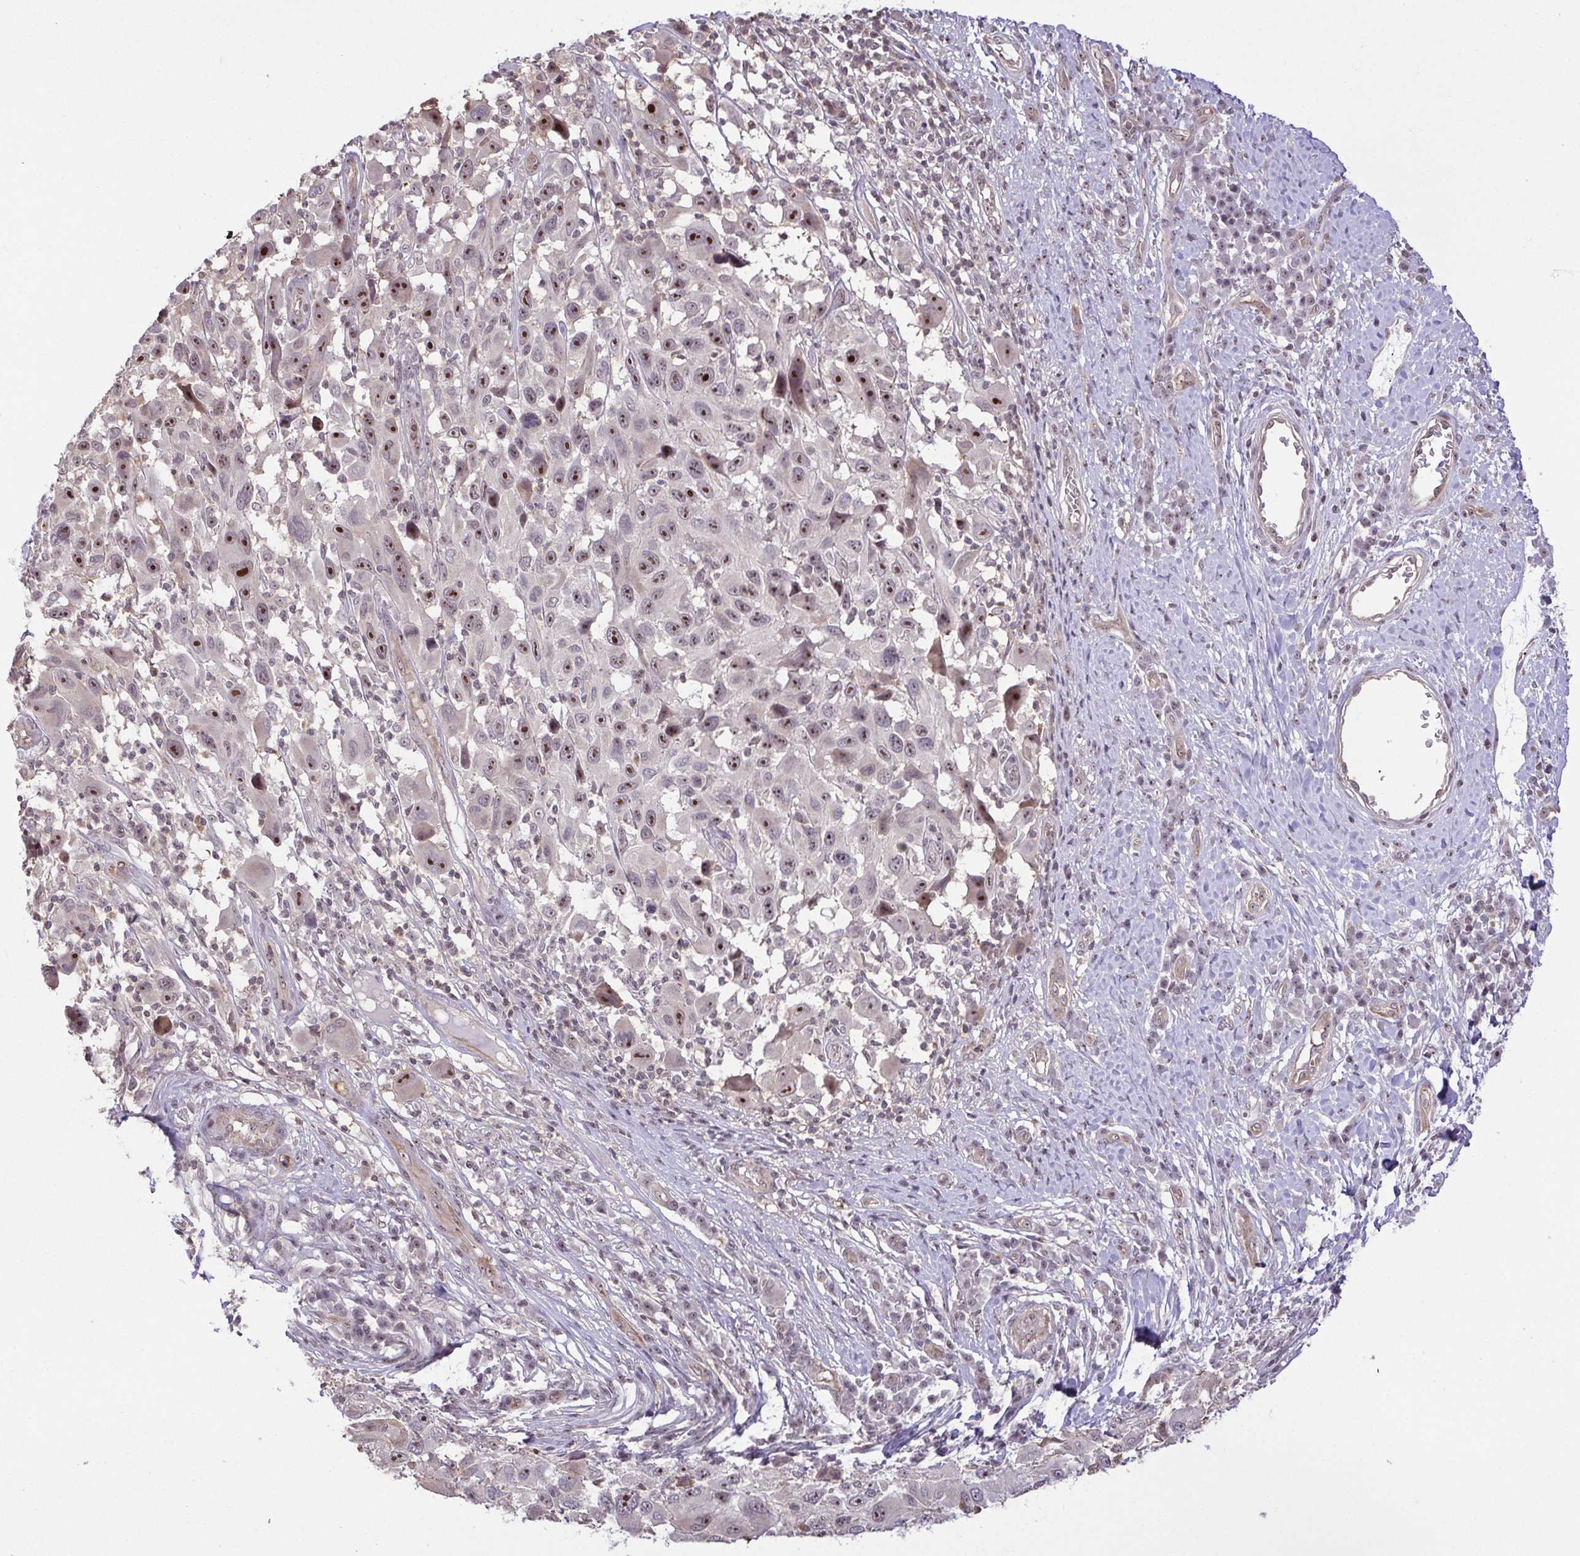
{"staining": {"intensity": "strong", "quantity": "25%-75%", "location": "nuclear"}, "tissue": "melanoma", "cell_type": "Tumor cells", "image_type": "cancer", "snomed": [{"axis": "morphology", "description": "Malignant melanoma, NOS"}, {"axis": "topography", "description": "Skin"}], "caption": "IHC staining of melanoma, which shows high levels of strong nuclear expression in approximately 25%-75% of tumor cells indicating strong nuclear protein positivity. The staining was performed using DAB (brown) for protein detection and nuclei were counterstained in hematoxylin (blue).", "gene": "RSL24D1", "patient": {"sex": "male", "age": 53}}